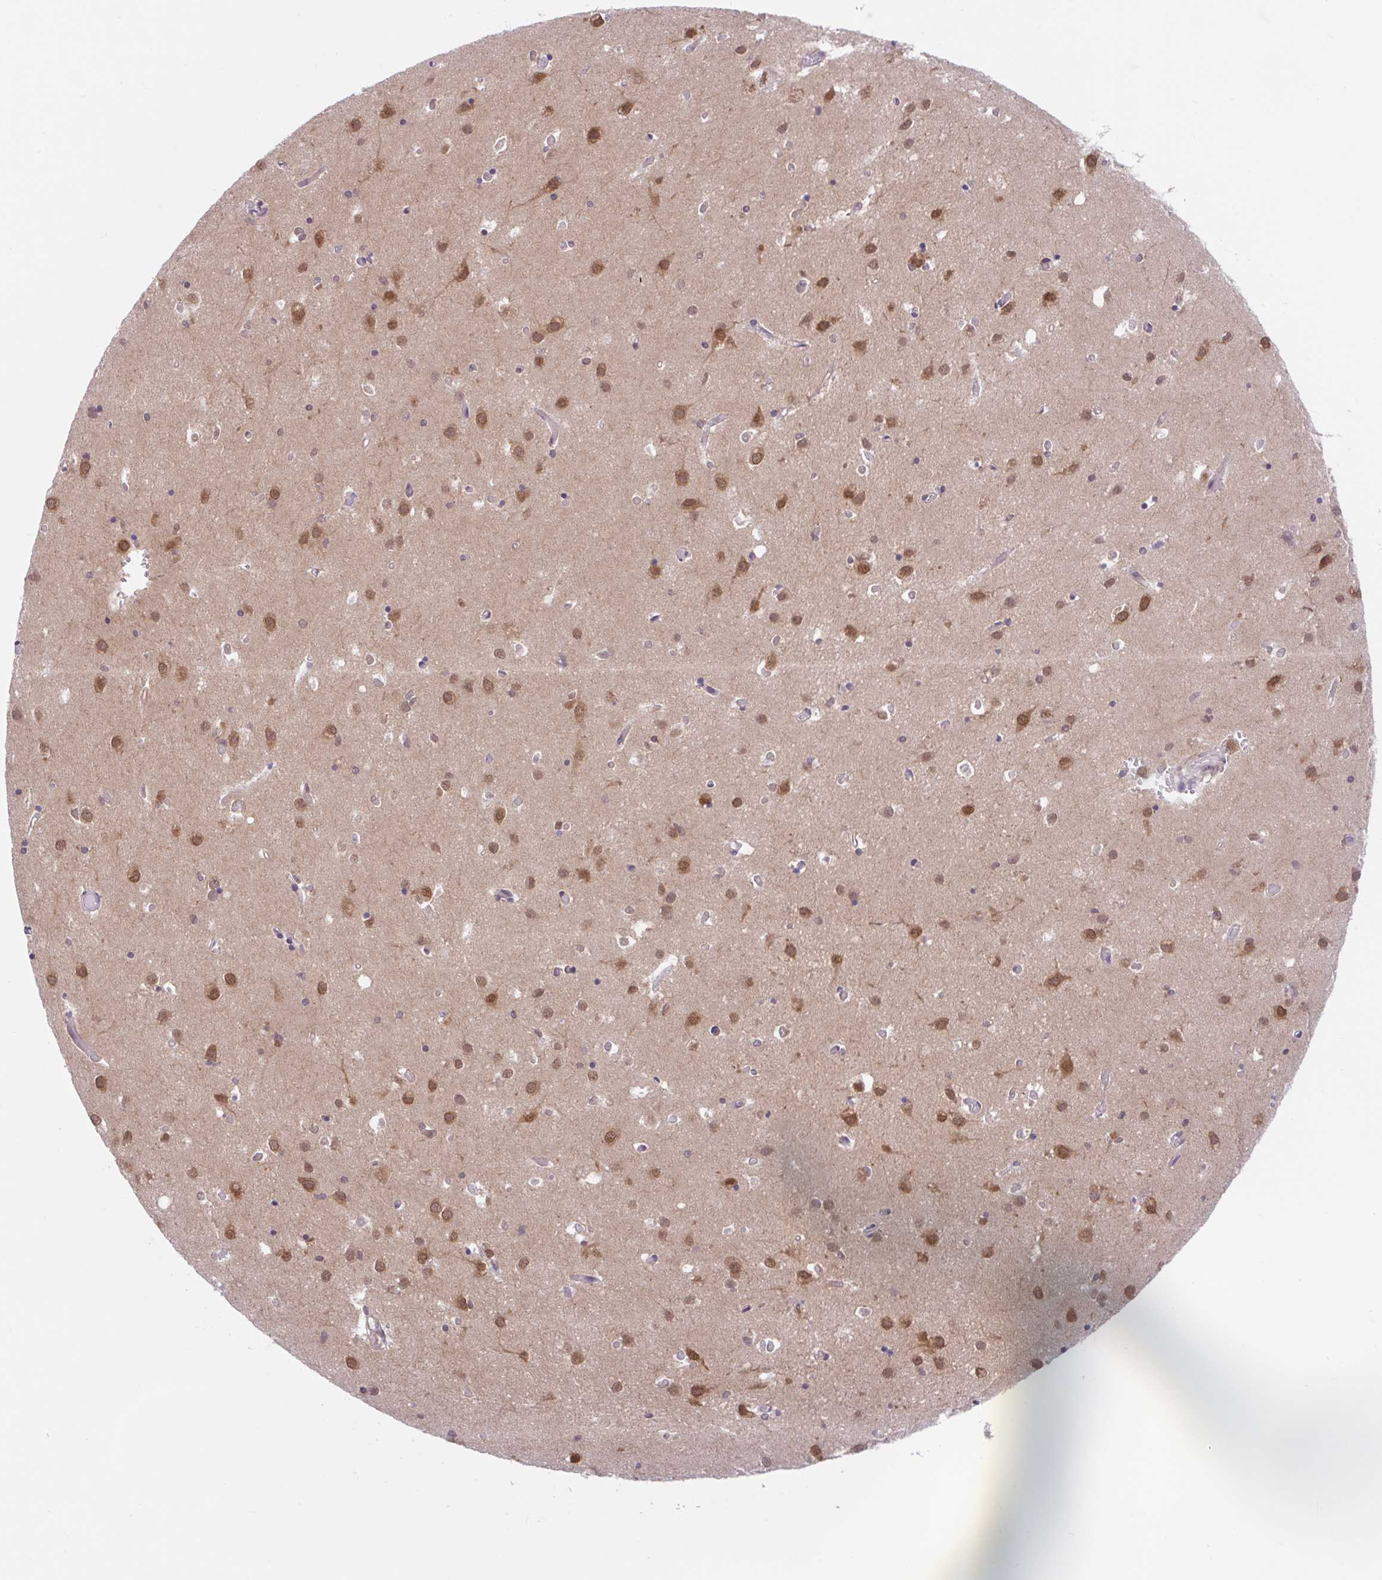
{"staining": {"intensity": "moderate", "quantity": "25%-75%", "location": "cytoplasmic/membranous"}, "tissue": "caudate", "cell_type": "Glial cells", "image_type": "normal", "snomed": [{"axis": "morphology", "description": "Normal tissue, NOS"}, {"axis": "topography", "description": "Lateral ventricle wall"}], "caption": "Immunohistochemical staining of unremarkable caudate reveals moderate cytoplasmic/membranous protein staining in about 25%-75% of glial cells. The protein is shown in brown color, while the nuclei are stained blue.", "gene": "RALBP1", "patient": {"sex": "male", "age": 70}}